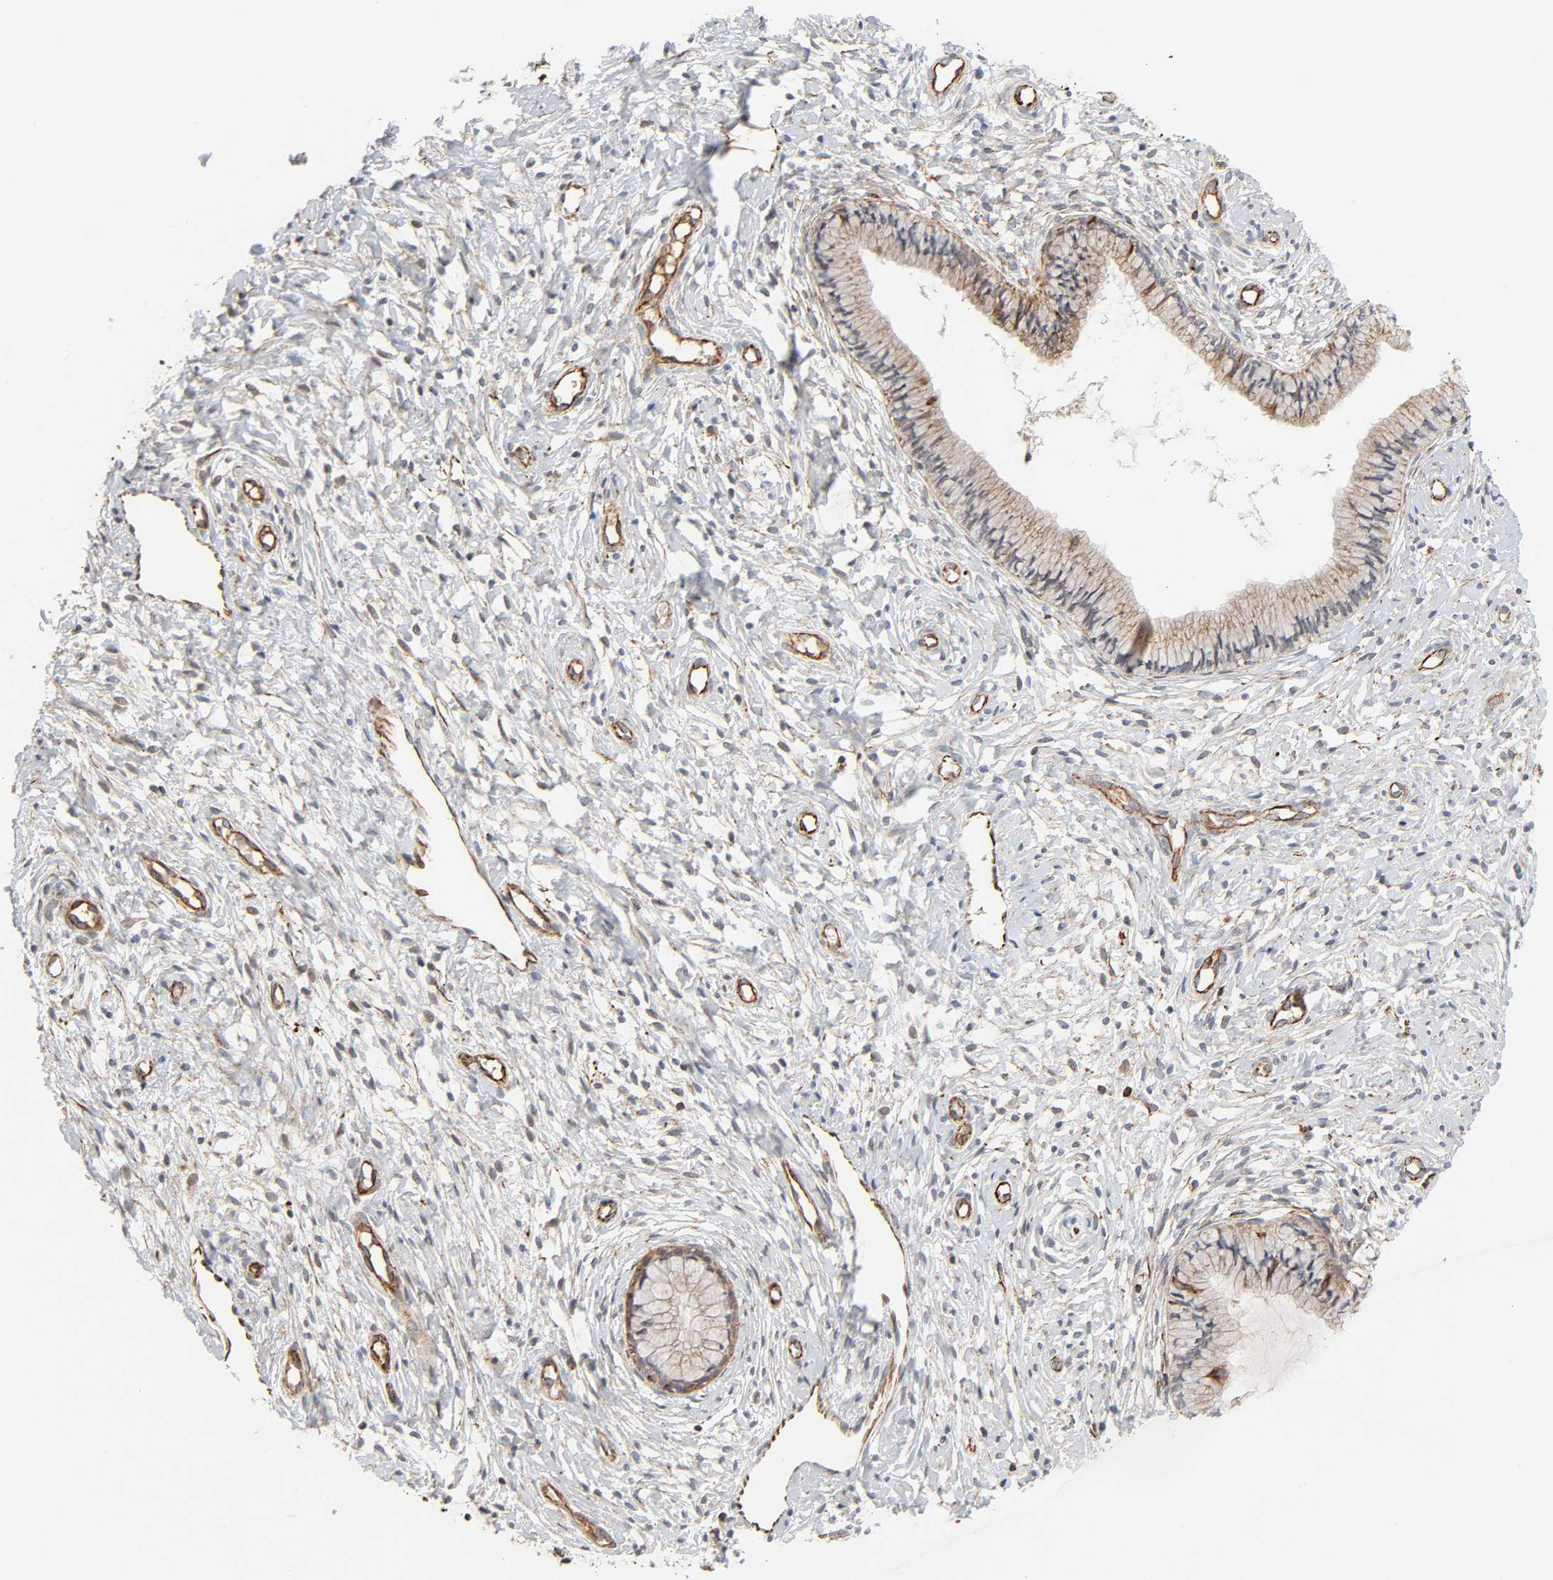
{"staining": {"intensity": "moderate", "quantity": ">75%", "location": "cytoplasmic/membranous"}, "tissue": "cervix", "cell_type": "Glandular cells", "image_type": "normal", "snomed": [{"axis": "morphology", "description": "Normal tissue, NOS"}, {"axis": "topography", "description": "Cervix"}], "caption": "DAB immunohistochemical staining of unremarkable human cervix shows moderate cytoplasmic/membranous protein positivity in approximately >75% of glandular cells. Immunohistochemistry (ihc) stains the protein of interest in brown and the nuclei are stained blue.", "gene": "REEP5", "patient": {"sex": "female", "age": 46}}